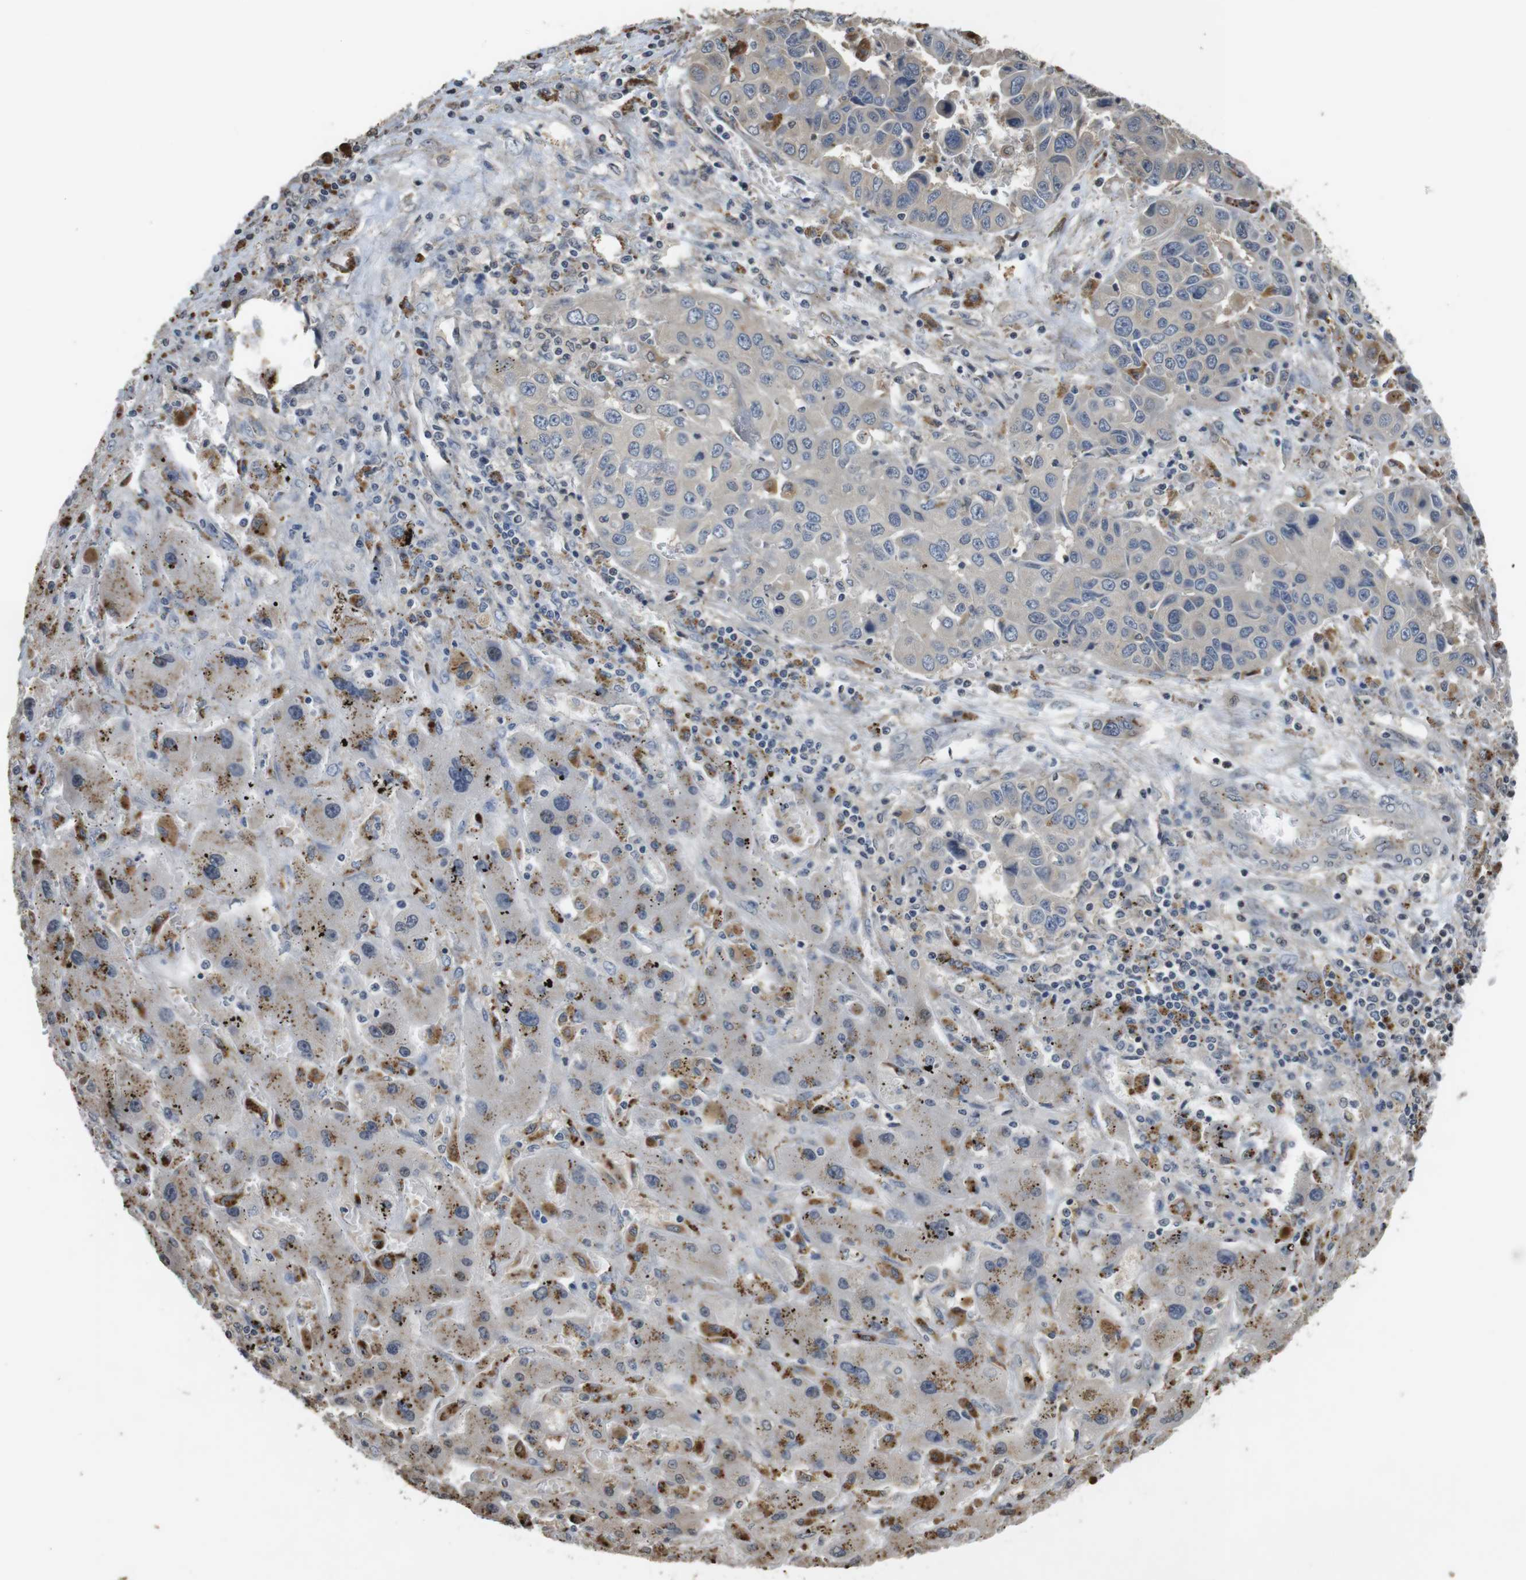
{"staining": {"intensity": "negative", "quantity": "none", "location": "none"}, "tissue": "liver cancer", "cell_type": "Tumor cells", "image_type": "cancer", "snomed": [{"axis": "morphology", "description": "Cholangiocarcinoma"}, {"axis": "topography", "description": "Liver"}], "caption": "Tumor cells are negative for protein expression in human liver cancer (cholangiocarcinoma).", "gene": "FZD10", "patient": {"sex": "female", "age": 52}}